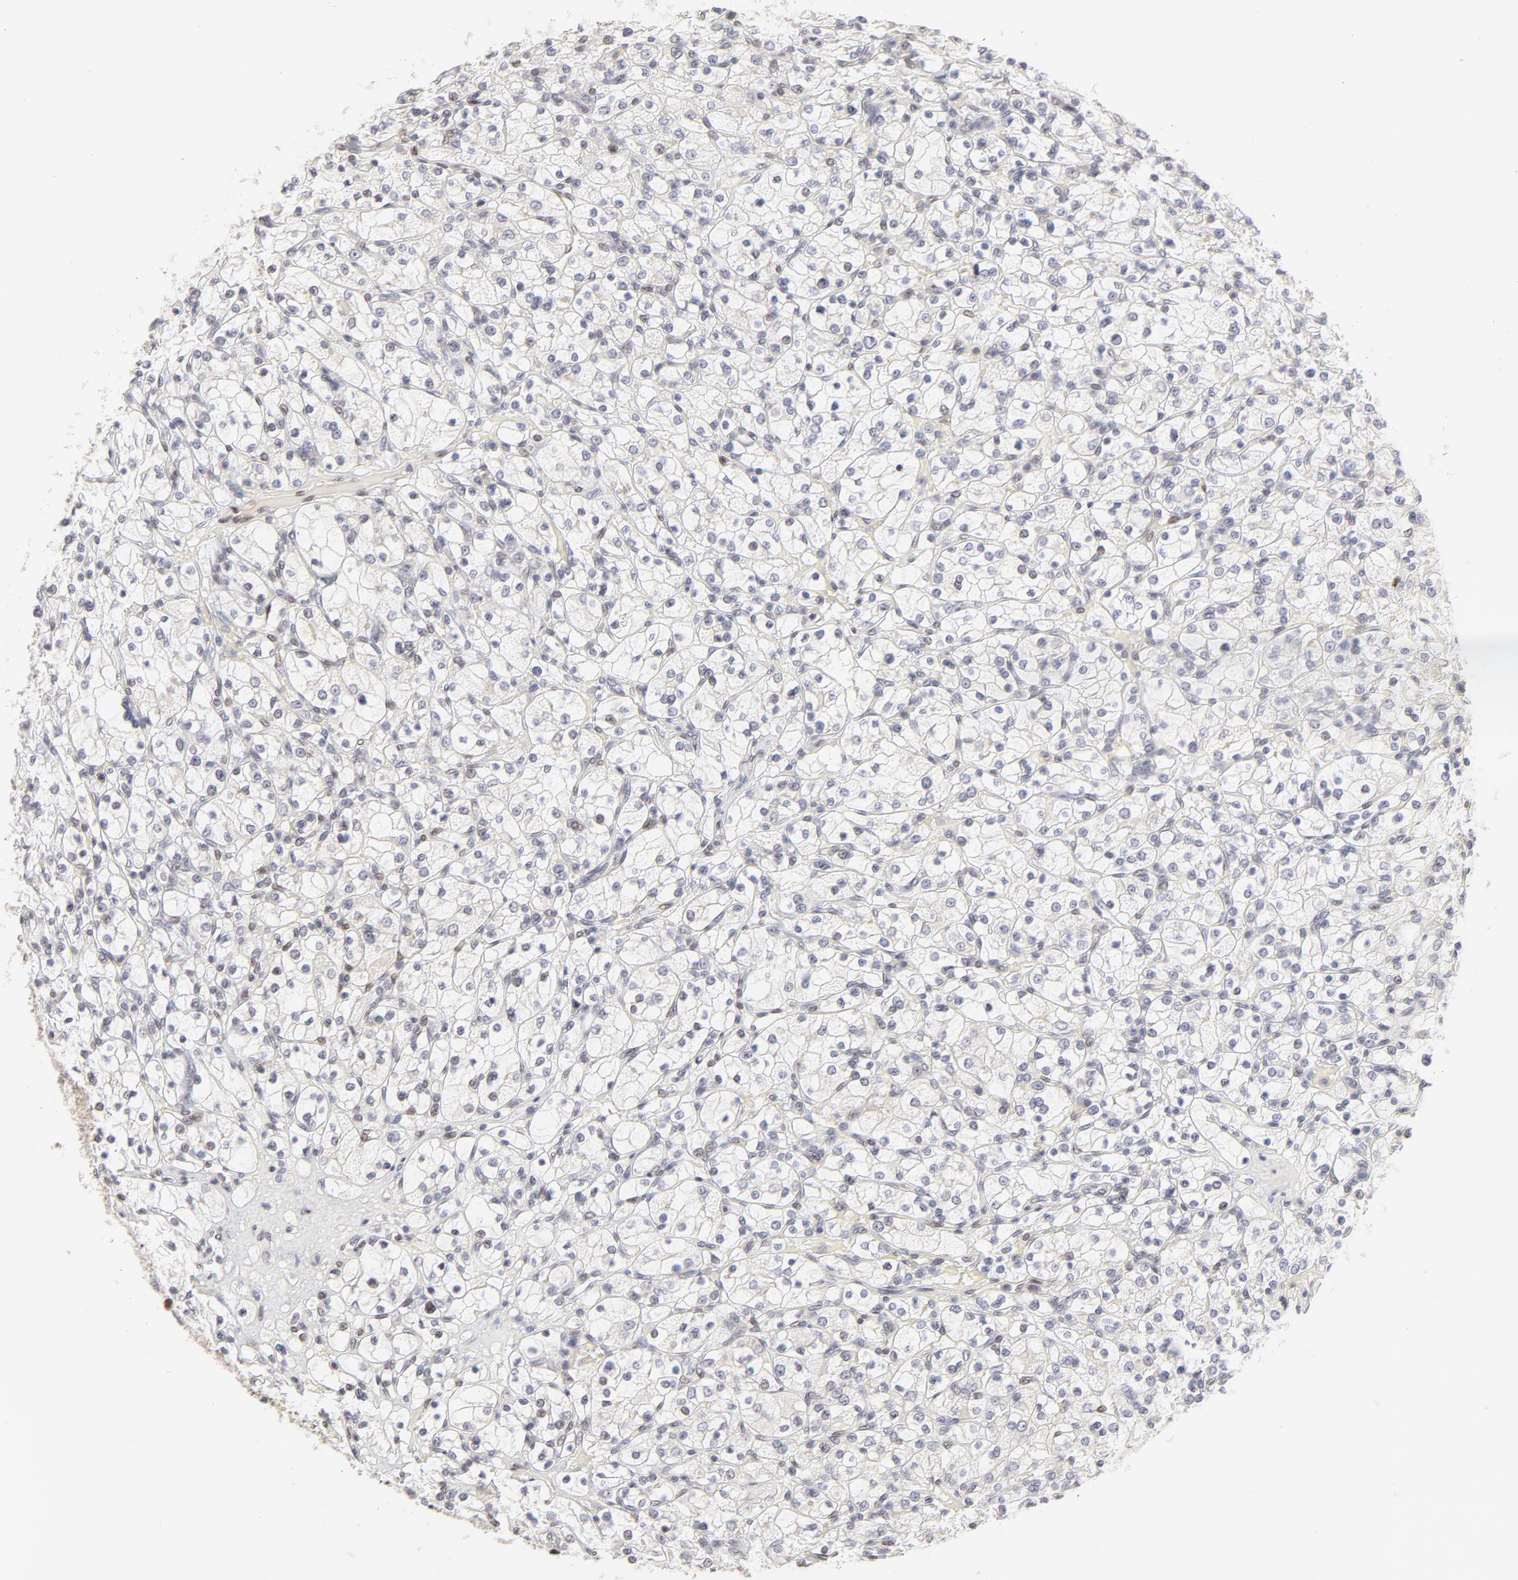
{"staining": {"intensity": "negative", "quantity": "none", "location": "none"}, "tissue": "renal cancer", "cell_type": "Tumor cells", "image_type": "cancer", "snomed": [{"axis": "morphology", "description": "Adenocarcinoma, NOS"}, {"axis": "topography", "description": "Kidney"}], "caption": "This is a image of immunohistochemistry staining of renal cancer (adenocarcinoma), which shows no expression in tumor cells. Brightfield microscopy of IHC stained with DAB (brown) and hematoxylin (blue), captured at high magnification.", "gene": "PBX3", "patient": {"sex": "female", "age": 83}}